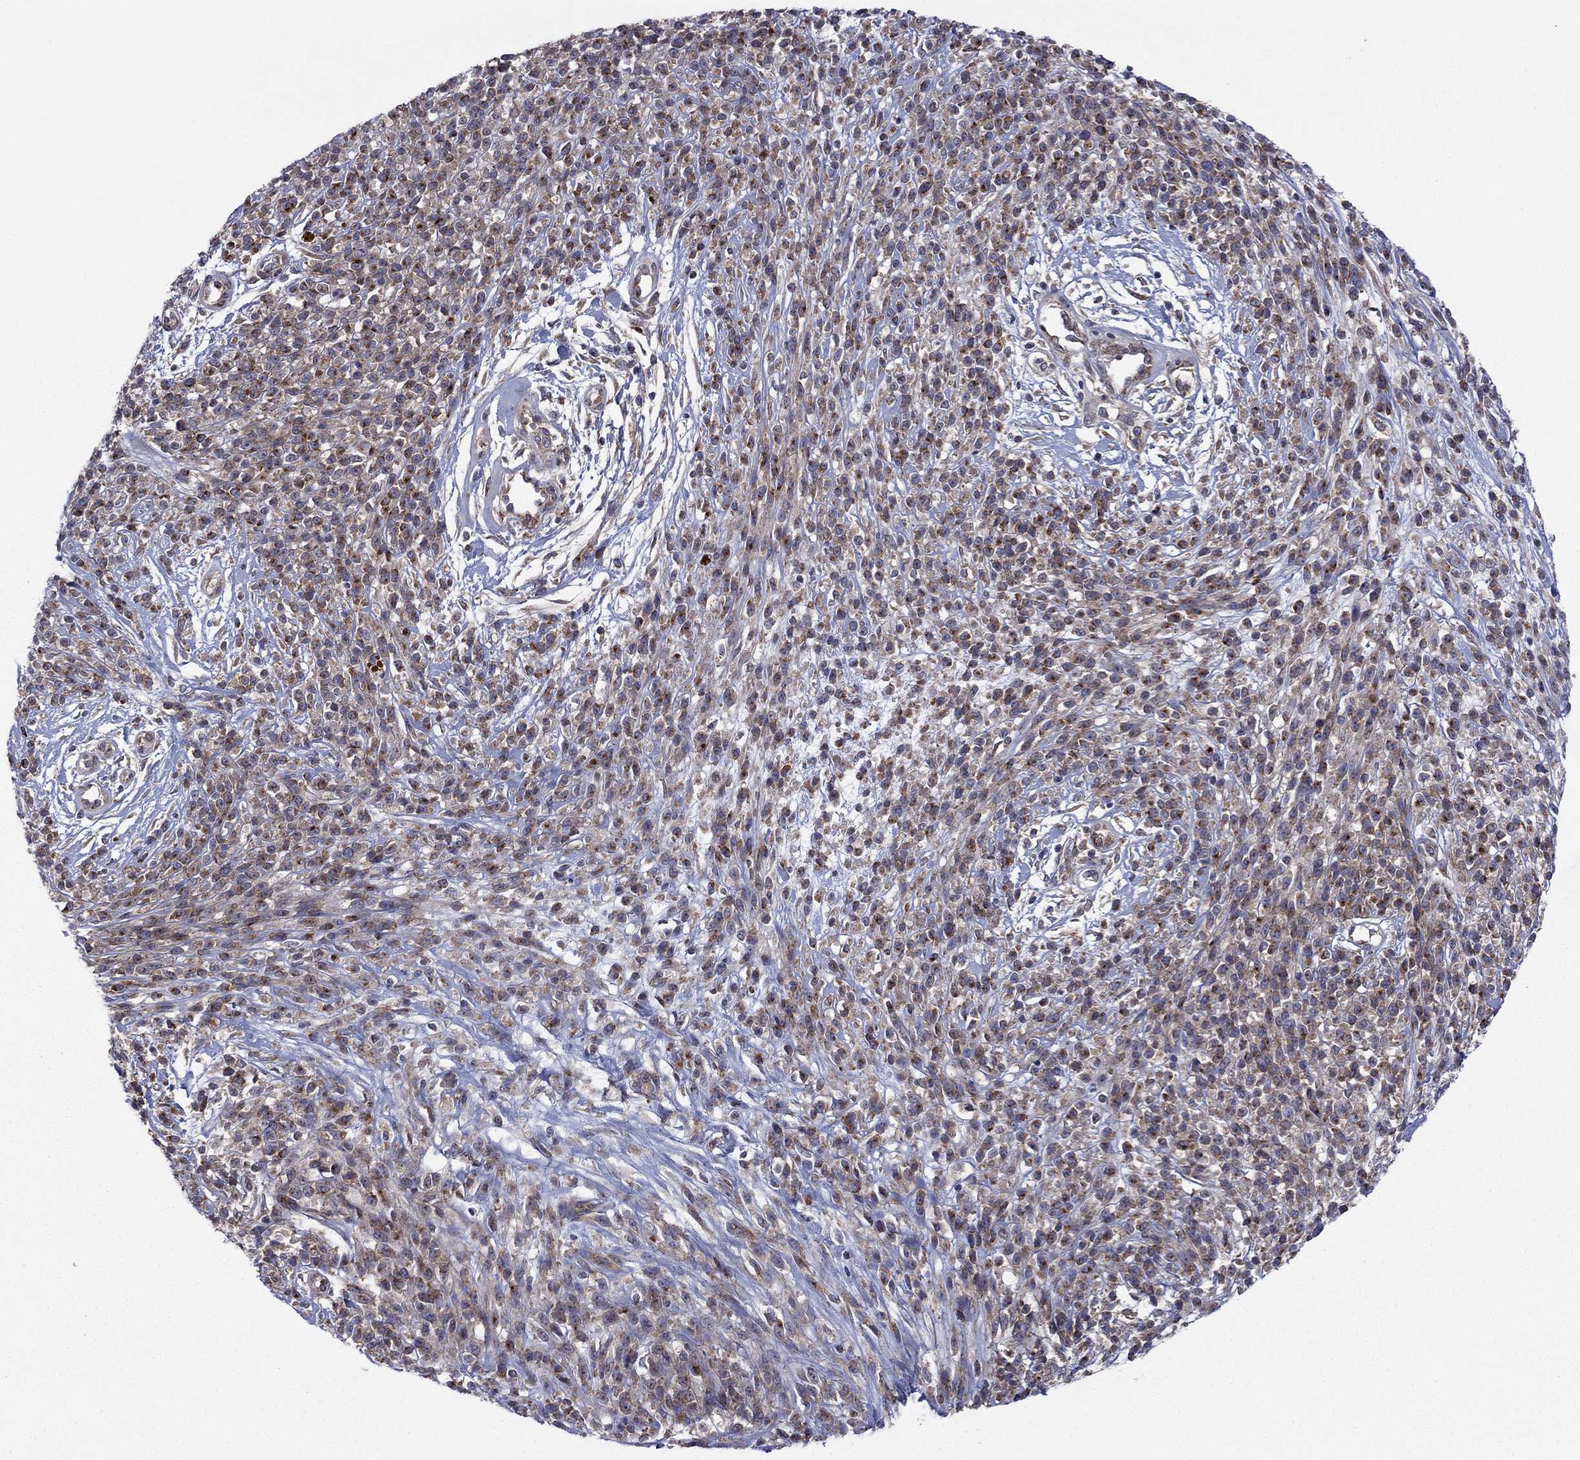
{"staining": {"intensity": "moderate", "quantity": "25%-75%", "location": "cytoplasmic/membranous"}, "tissue": "melanoma", "cell_type": "Tumor cells", "image_type": "cancer", "snomed": [{"axis": "morphology", "description": "Malignant melanoma, NOS"}, {"axis": "topography", "description": "Skin"}, {"axis": "topography", "description": "Skin of trunk"}], "caption": "Tumor cells reveal medium levels of moderate cytoplasmic/membranous staining in about 25%-75% of cells in human melanoma.", "gene": "GPR155", "patient": {"sex": "male", "age": 74}}